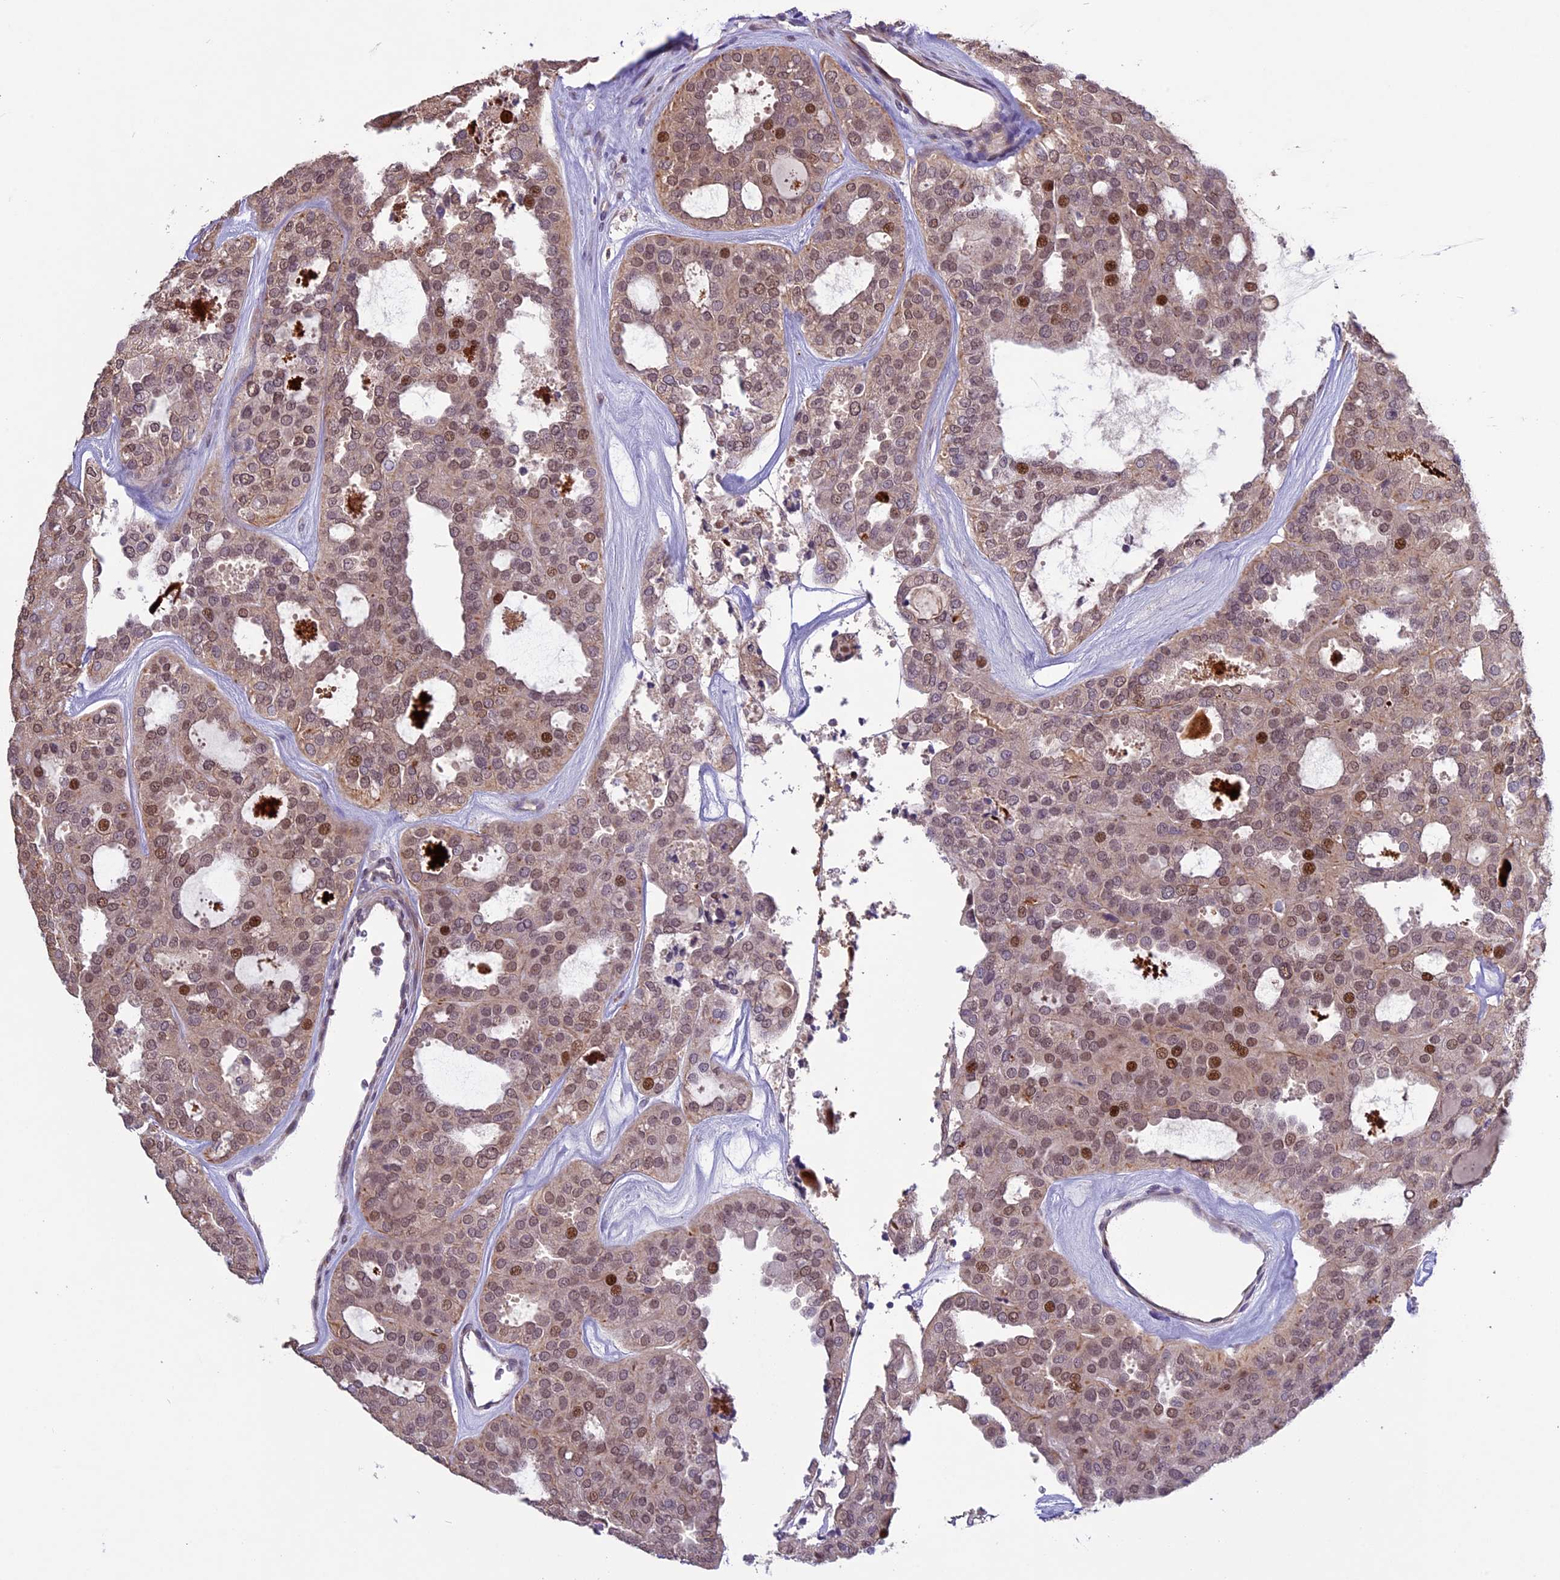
{"staining": {"intensity": "moderate", "quantity": ">75%", "location": "nuclear"}, "tissue": "thyroid cancer", "cell_type": "Tumor cells", "image_type": "cancer", "snomed": [{"axis": "morphology", "description": "Follicular adenoma carcinoma, NOS"}, {"axis": "topography", "description": "Thyroid gland"}], "caption": "Immunohistochemical staining of thyroid cancer (follicular adenoma carcinoma) reveals medium levels of moderate nuclear positivity in about >75% of tumor cells. (IHC, brightfield microscopy, high magnification).", "gene": "C3orf70", "patient": {"sex": "male", "age": 75}}